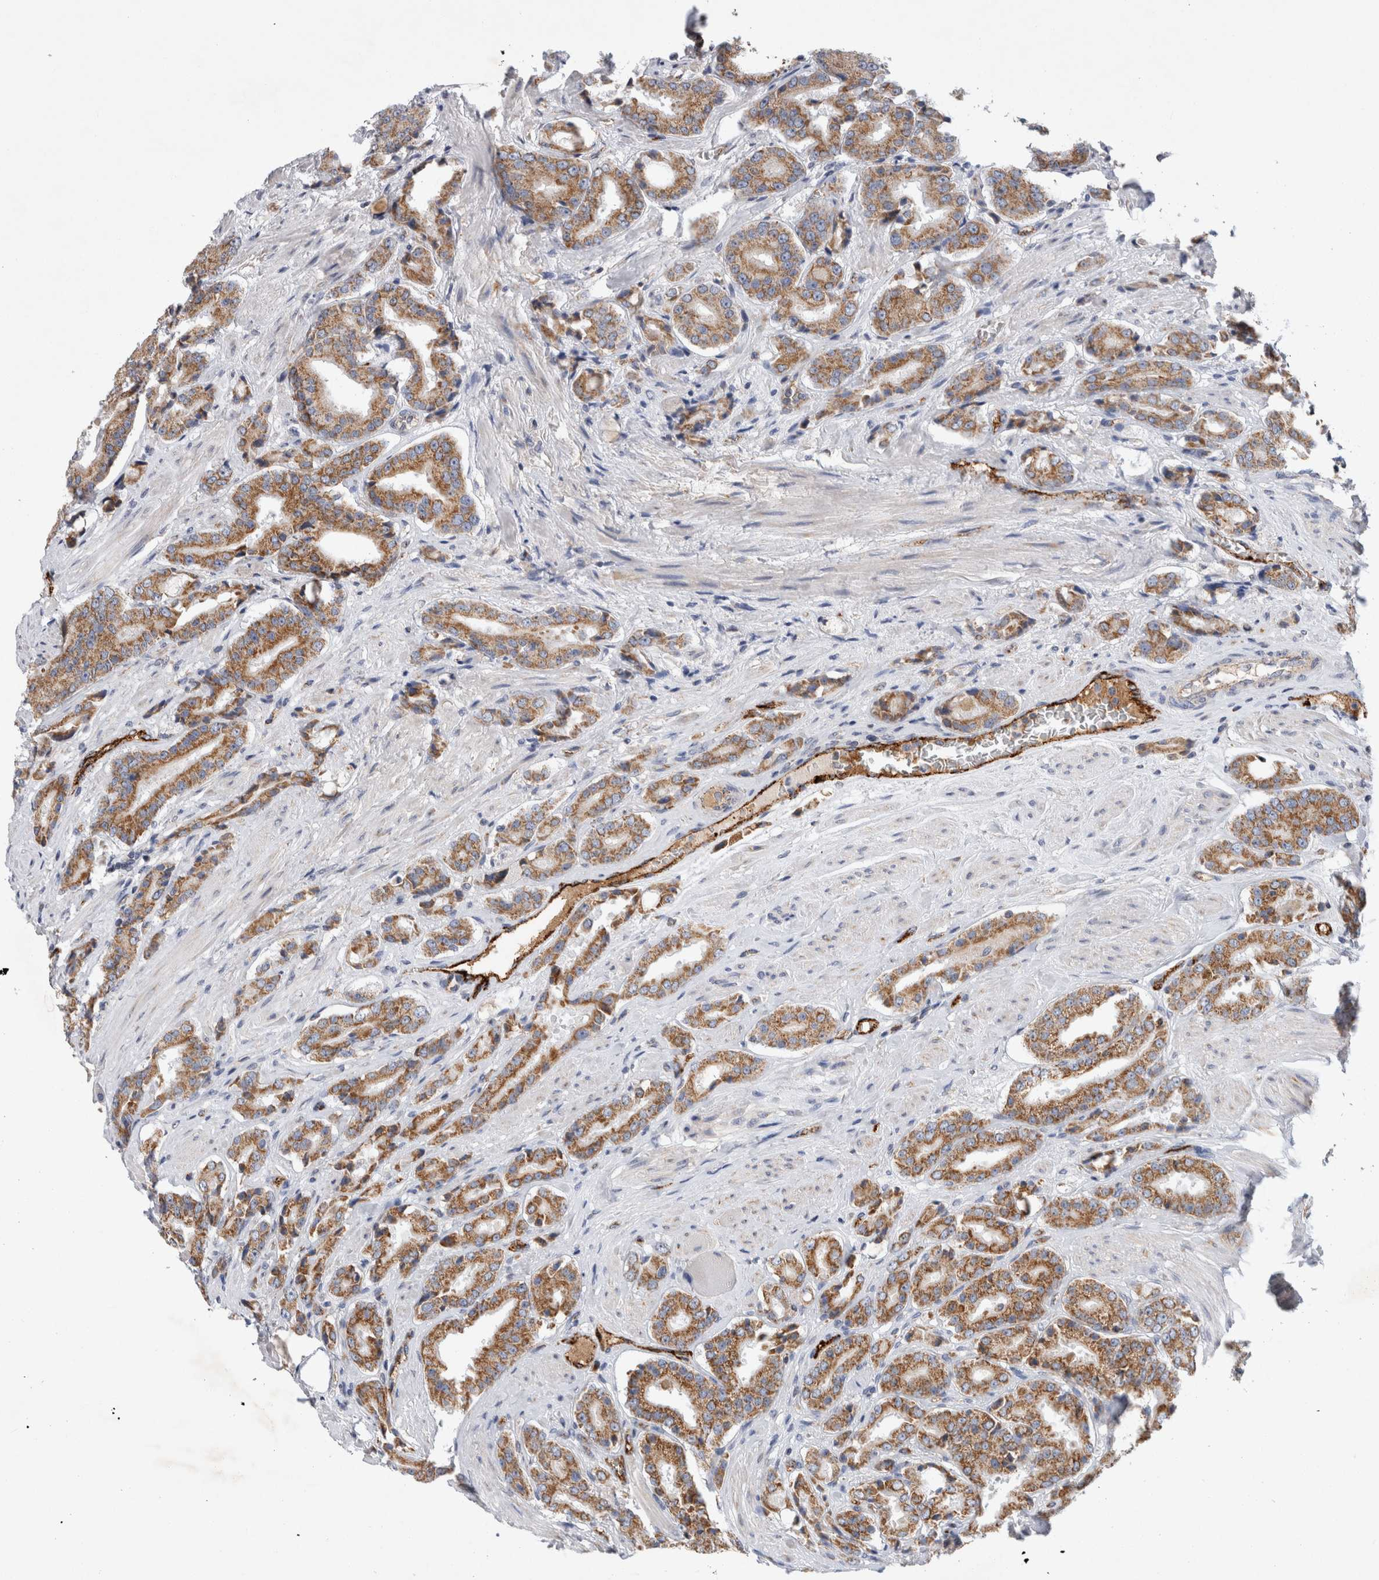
{"staining": {"intensity": "moderate", "quantity": ">75%", "location": "cytoplasmic/membranous"}, "tissue": "prostate cancer", "cell_type": "Tumor cells", "image_type": "cancer", "snomed": [{"axis": "morphology", "description": "Adenocarcinoma, High grade"}, {"axis": "topography", "description": "Prostate"}], "caption": "Protein expression by immunohistochemistry (IHC) displays moderate cytoplasmic/membranous staining in about >75% of tumor cells in adenocarcinoma (high-grade) (prostate).", "gene": "IARS2", "patient": {"sex": "male", "age": 71}}